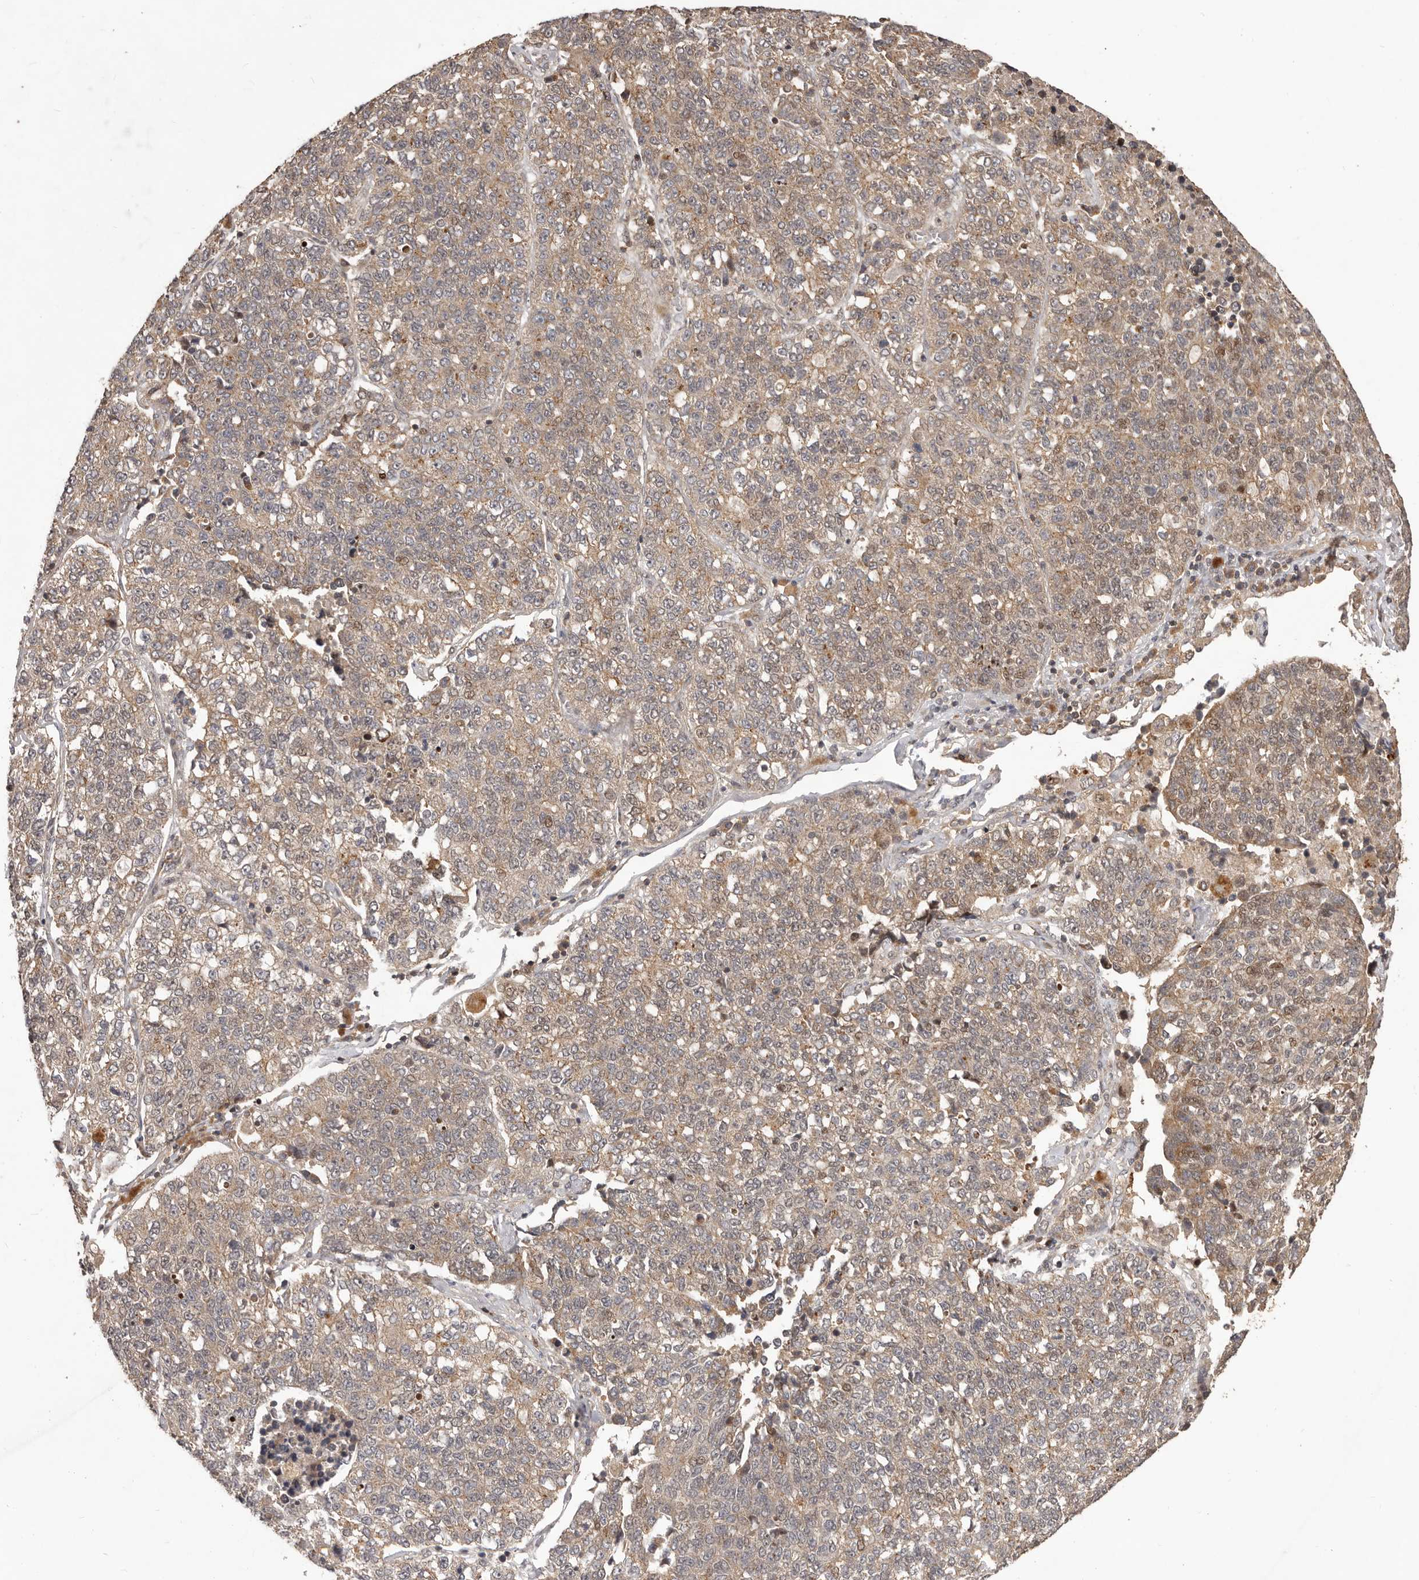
{"staining": {"intensity": "weak", "quantity": ">75%", "location": "cytoplasmic/membranous"}, "tissue": "lung cancer", "cell_type": "Tumor cells", "image_type": "cancer", "snomed": [{"axis": "morphology", "description": "Adenocarcinoma, NOS"}, {"axis": "topography", "description": "Lung"}], "caption": "The micrograph displays staining of adenocarcinoma (lung), revealing weak cytoplasmic/membranous protein positivity (brown color) within tumor cells. (Stains: DAB (3,3'-diaminobenzidine) in brown, nuclei in blue, Microscopy: brightfield microscopy at high magnification).", "gene": "MTO1", "patient": {"sex": "male", "age": 49}}